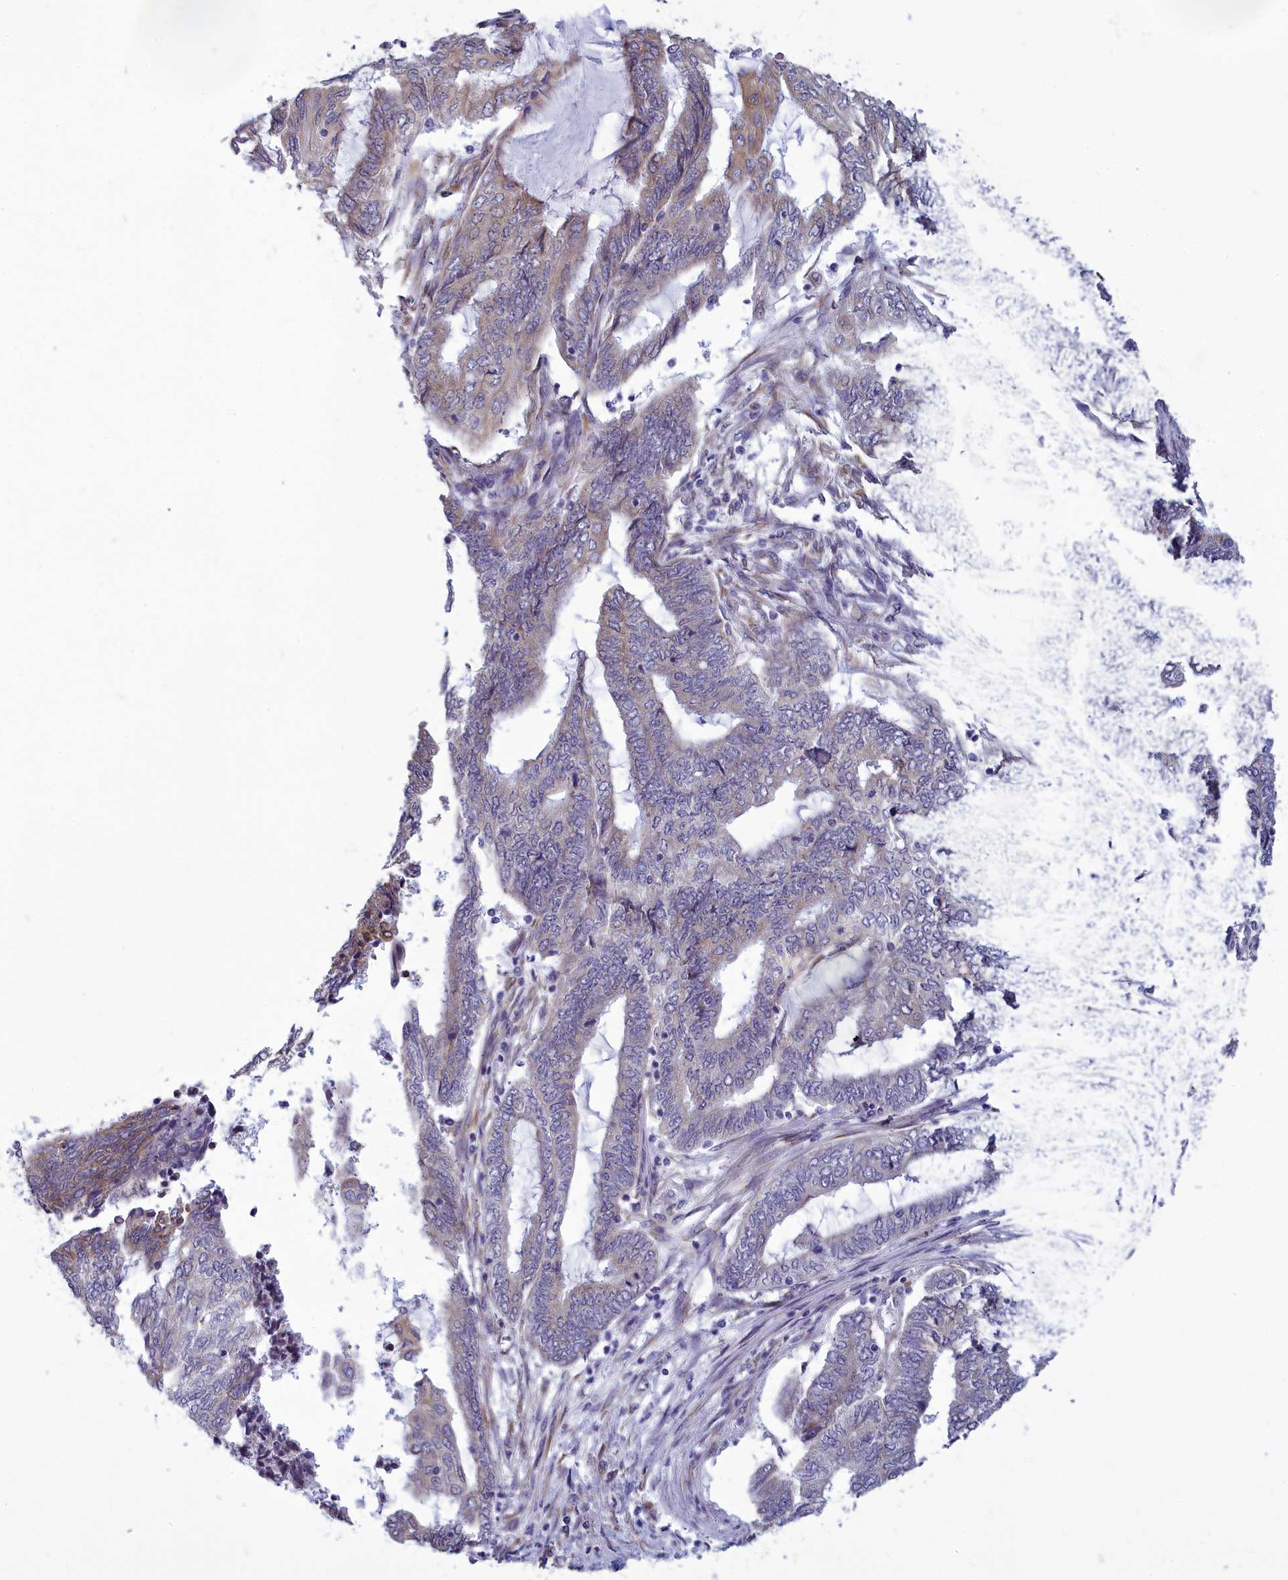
{"staining": {"intensity": "weak", "quantity": "25%-75%", "location": "cytoplasmic/membranous"}, "tissue": "endometrial cancer", "cell_type": "Tumor cells", "image_type": "cancer", "snomed": [{"axis": "morphology", "description": "Adenocarcinoma, NOS"}, {"axis": "topography", "description": "Uterus"}, {"axis": "topography", "description": "Endometrium"}], "caption": "Human endometrial cancer (adenocarcinoma) stained for a protein (brown) shows weak cytoplasmic/membranous positive positivity in approximately 25%-75% of tumor cells.", "gene": "CENATAC", "patient": {"sex": "female", "age": 70}}